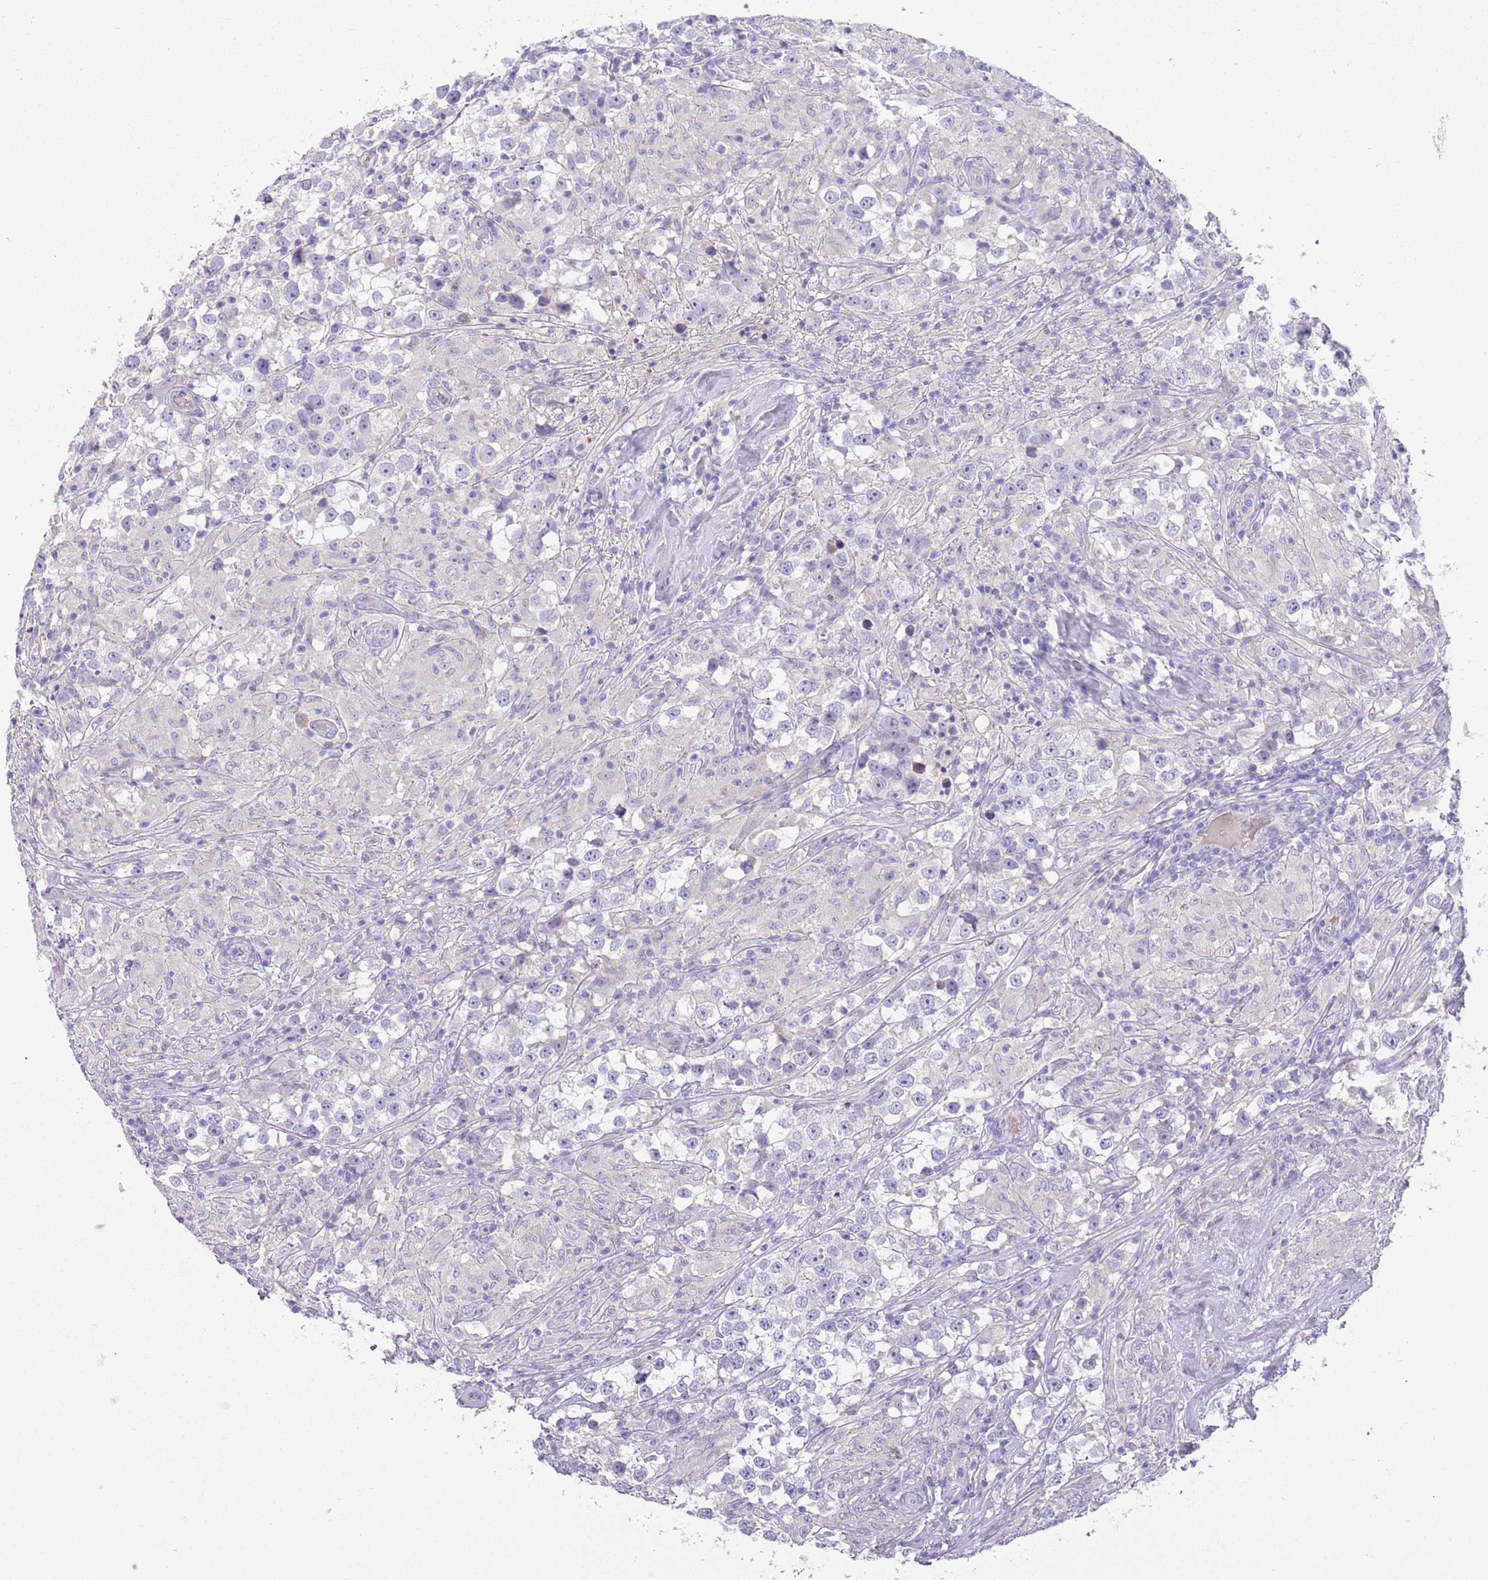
{"staining": {"intensity": "negative", "quantity": "none", "location": "none"}, "tissue": "testis cancer", "cell_type": "Tumor cells", "image_type": "cancer", "snomed": [{"axis": "morphology", "description": "Seminoma, NOS"}, {"axis": "topography", "description": "Testis"}], "caption": "Micrograph shows no significant protein staining in tumor cells of testis seminoma.", "gene": "IGFL4", "patient": {"sex": "male", "age": 46}}